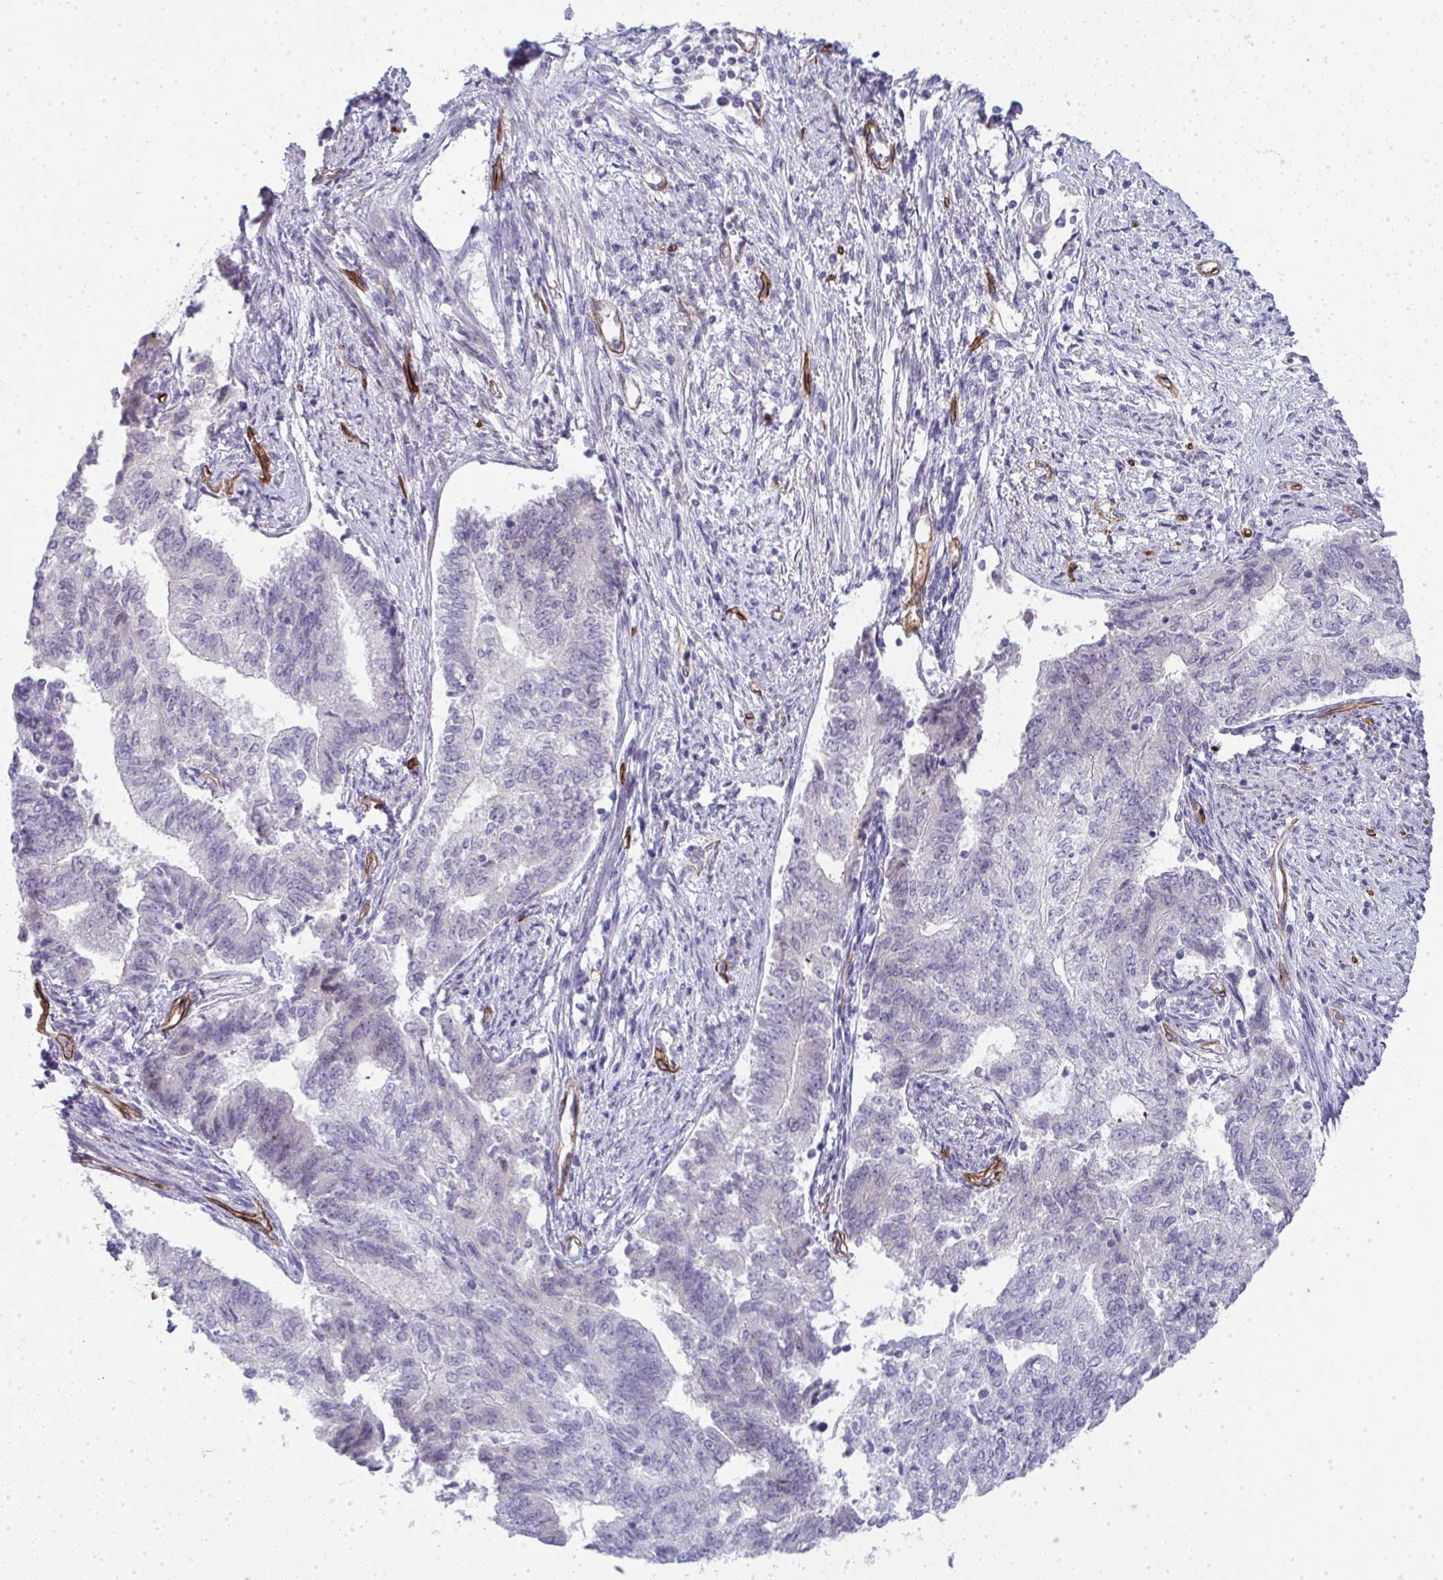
{"staining": {"intensity": "negative", "quantity": "none", "location": "none"}, "tissue": "endometrial cancer", "cell_type": "Tumor cells", "image_type": "cancer", "snomed": [{"axis": "morphology", "description": "Adenocarcinoma, NOS"}, {"axis": "topography", "description": "Endometrium"}], "caption": "Immunohistochemical staining of human endometrial adenocarcinoma demonstrates no significant positivity in tumor cells.", "gene": "UBE2S", "patient": {"sex": "female", "age": 65}}